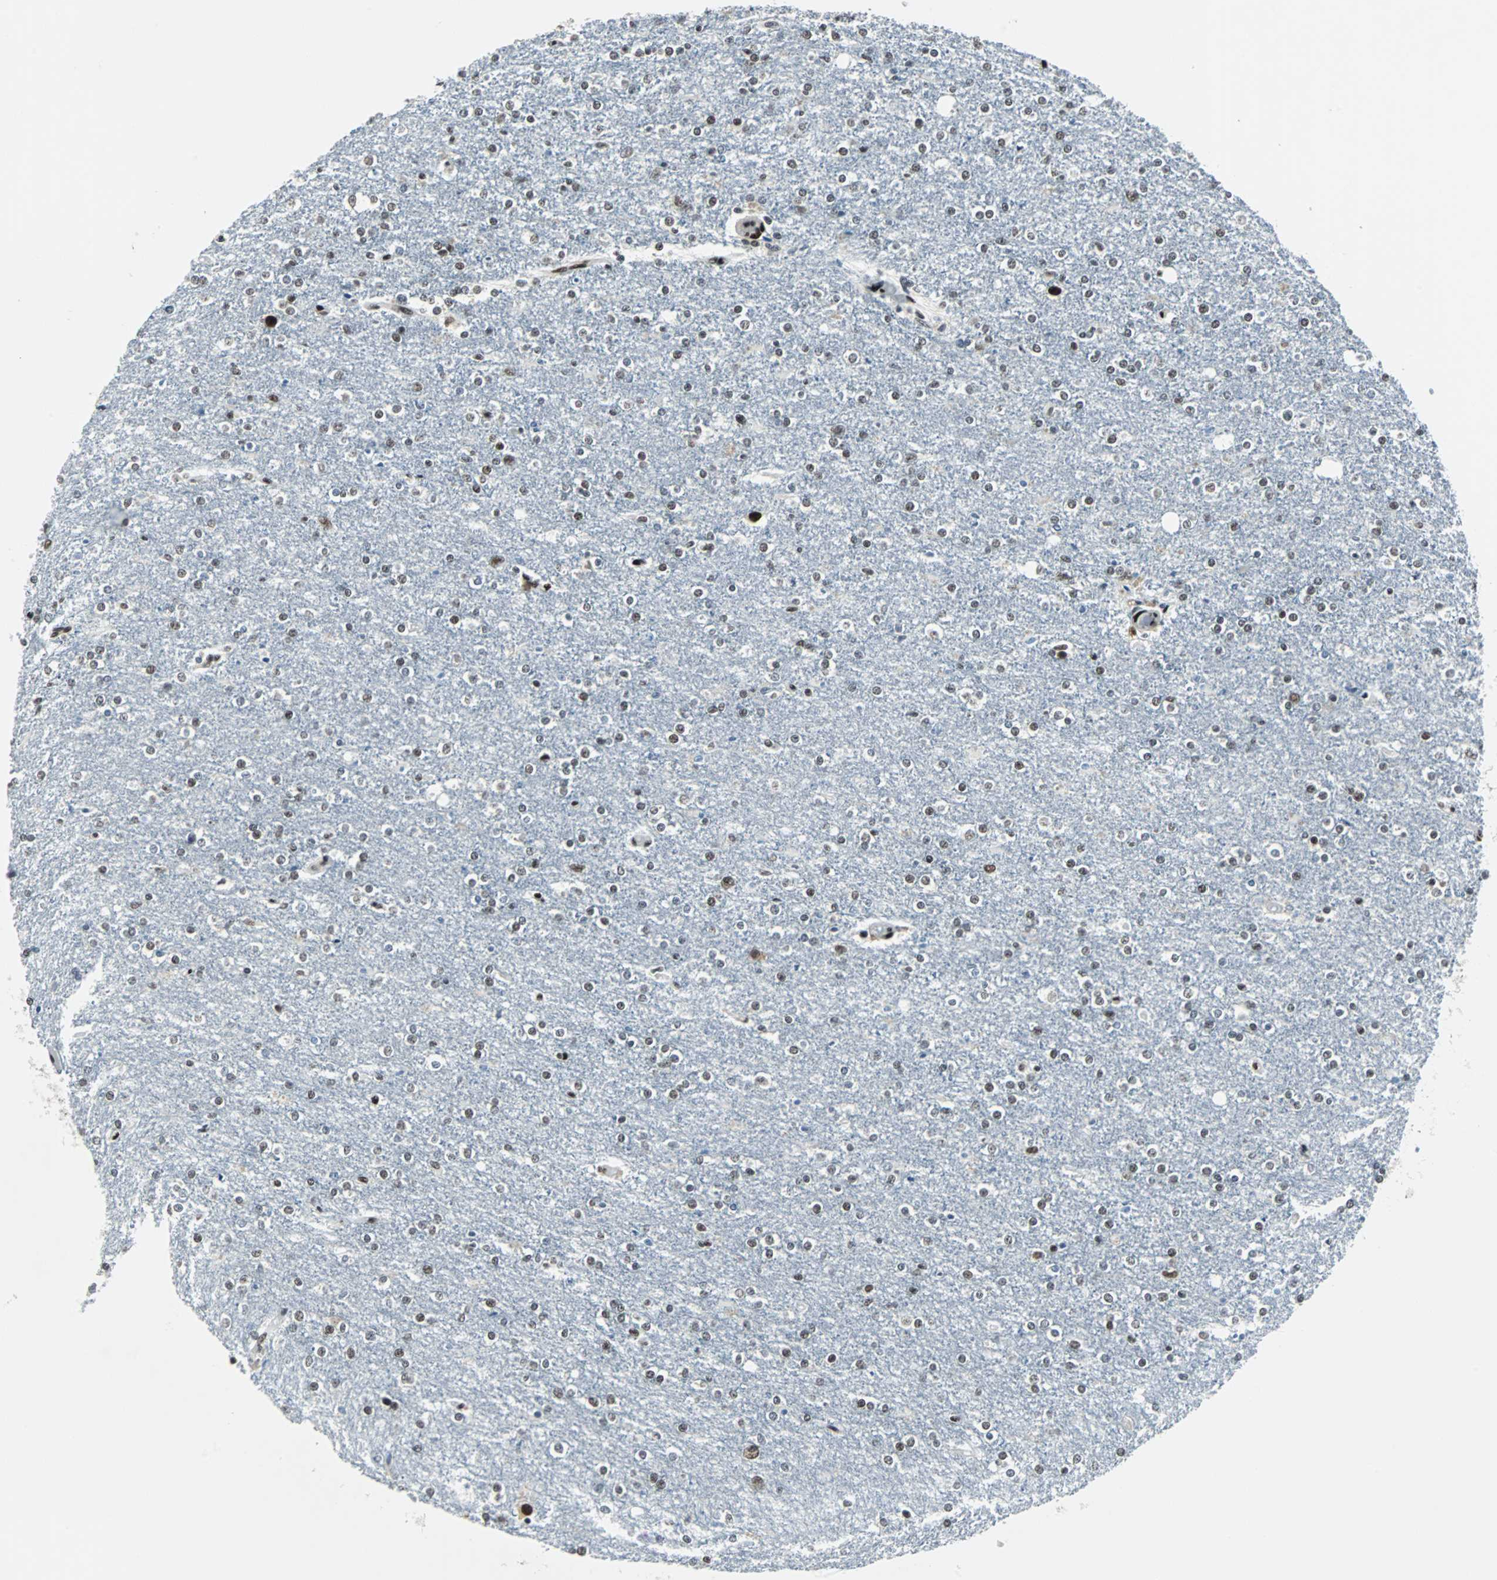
{"staining": {"intensity": "moderate", "quantity": ">75%", "location": "nuclear"}, "tissue": "glioma", "cell_type": "Tumor cells", "image_type": "cancer", "snomed": [{"axis": "morphology", "description": "Glioma, malignant, High grade"}, {"axis": "topography", "description": "Cerebral cortex"}], "caption": "Immunohistochemistry (DAB (3,3'-diaminobenzidine)) staining of glioma demonstrates moderate nuclear protein expression in about >75% of tumor cells.", "gene": "MEF2D", "patient": {"sex": "male", "age": 76}}